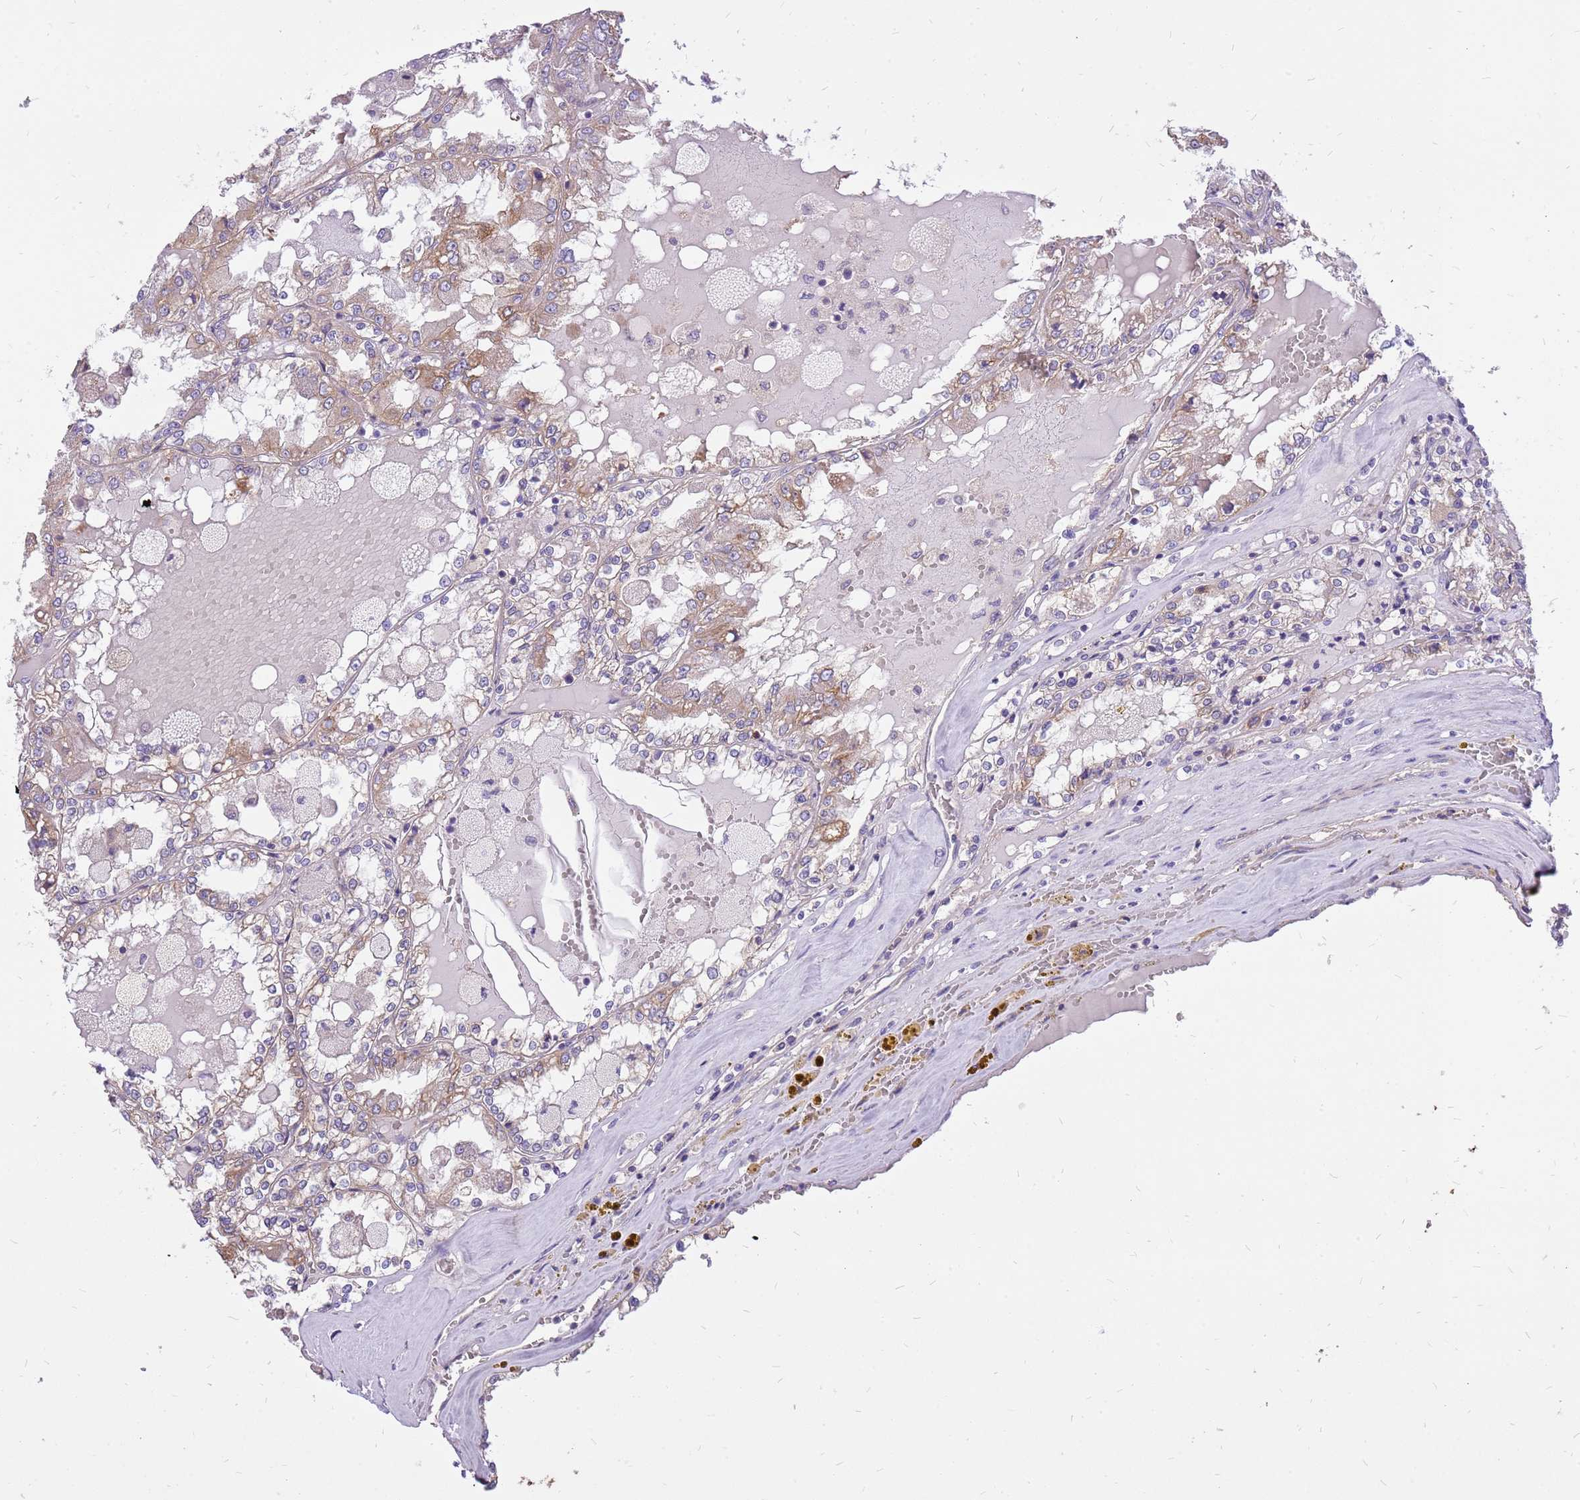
{"staining": {"intensity": "moderate", "quantity": "<25%", "location": "cytoplasmic/membranous"}, "tissue": "renal cancer", "cell_type": "Tumor cells", "image_type": "cancer", "snomed": [{"axis": "morphology", "description": "Adenocarcinoma, NOS"}, {"axis": "topography", "description": "Kidney"}], "caption": "Immunohistochemical staining of adenocarcinoma (renal) displays moderate cytoplasmic/membranous protein expression in approximately <25% of tumor cells.", "gene": "WASHC4", "patient": {"sex": "female", "age": 56}}